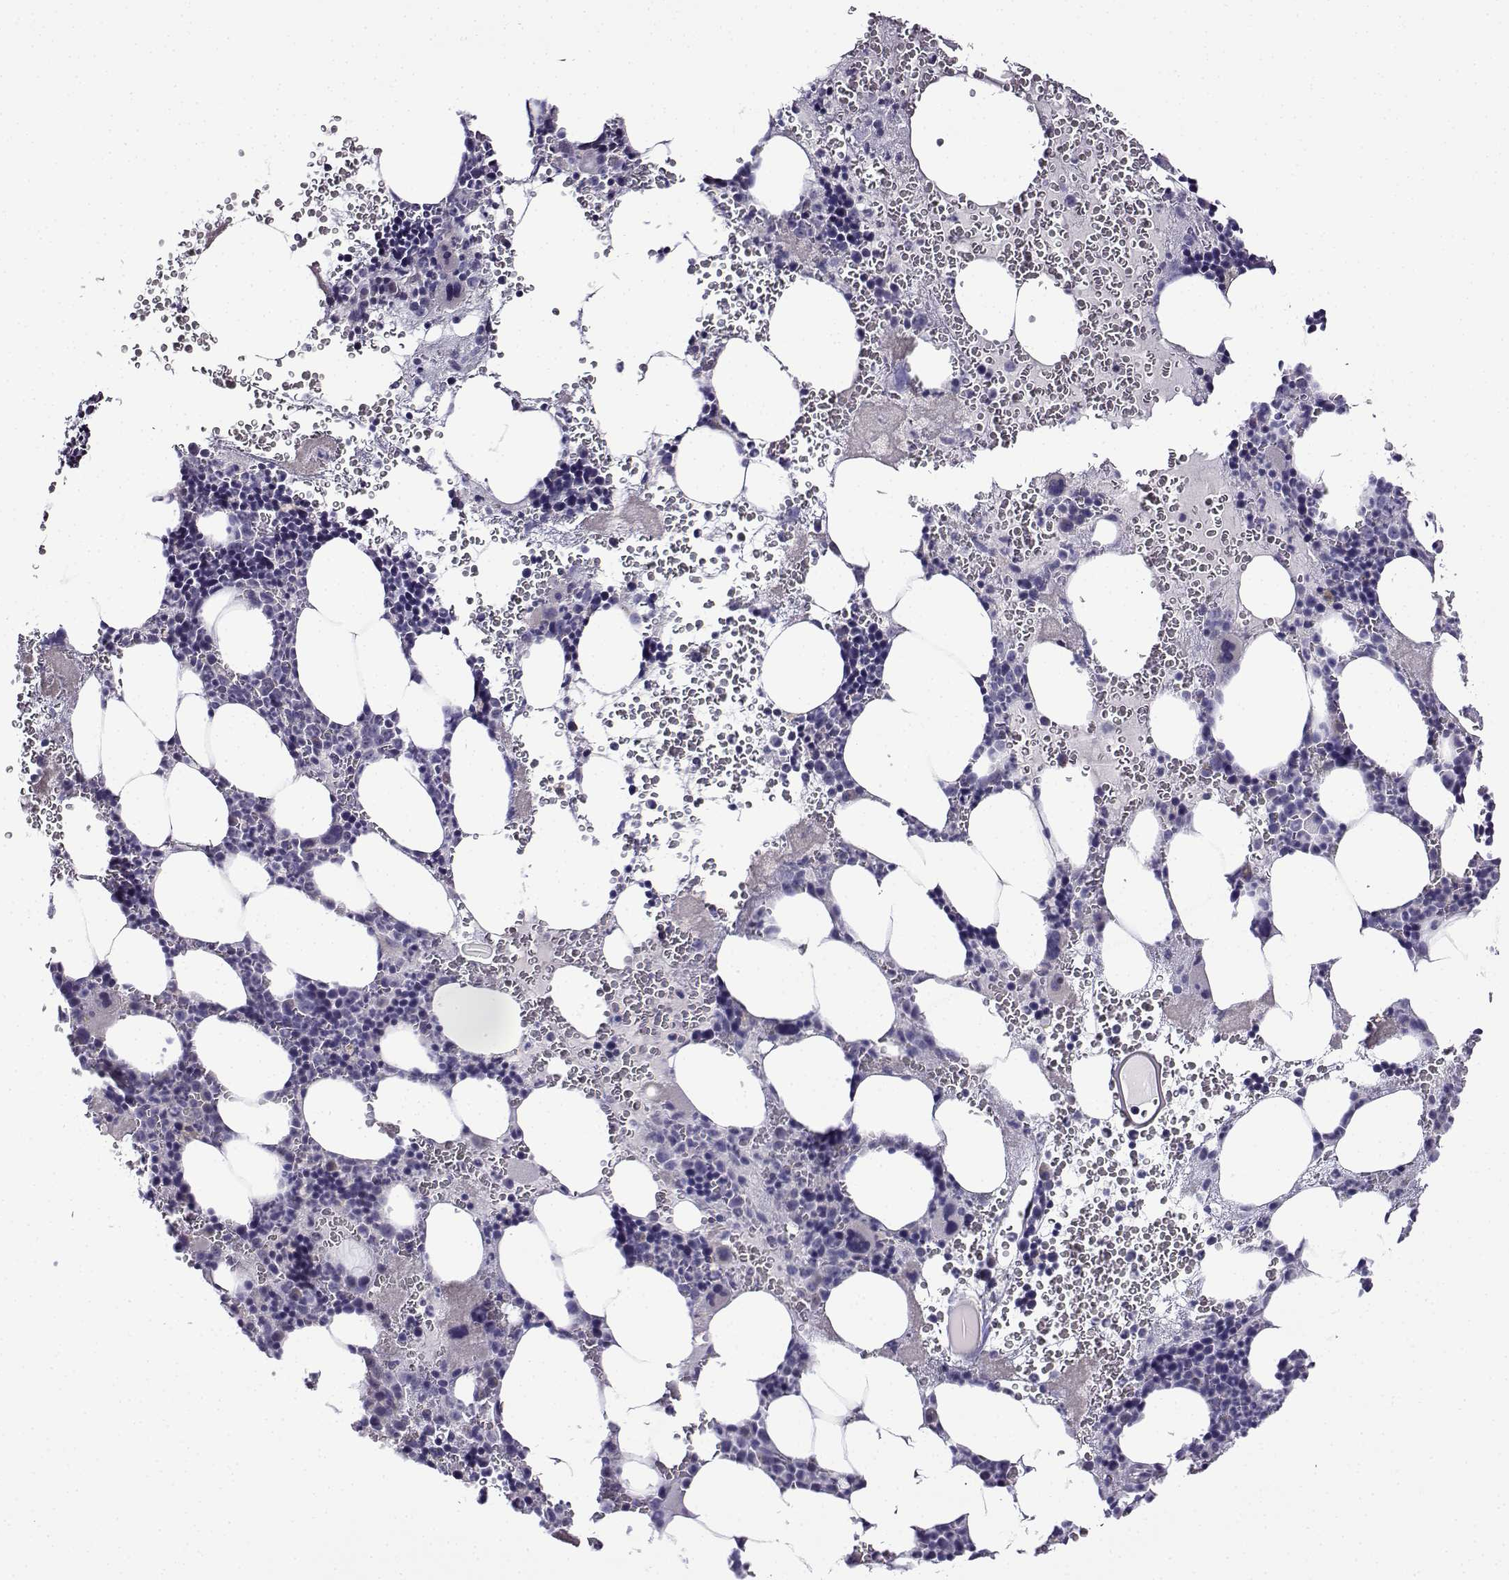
{"staining": {"intensity": "negative", "quantity": "none", "location": "none"}, "tissue": "bone marrow", "cell_type": "Hematopoietic cells", "image_type": "normal", "snomed": [{"axis": "morphology", "description": "Normal tissue, NOS"}, {"axis": "topography", "description": "Bone marrow"}], "caption": "Hematopoietic cells are negative for protein expression in benign human bone marrow. Nuclei are stained in blue.", "gene": "SPACA7", "patient": {"sex": "male", "age": 44}}